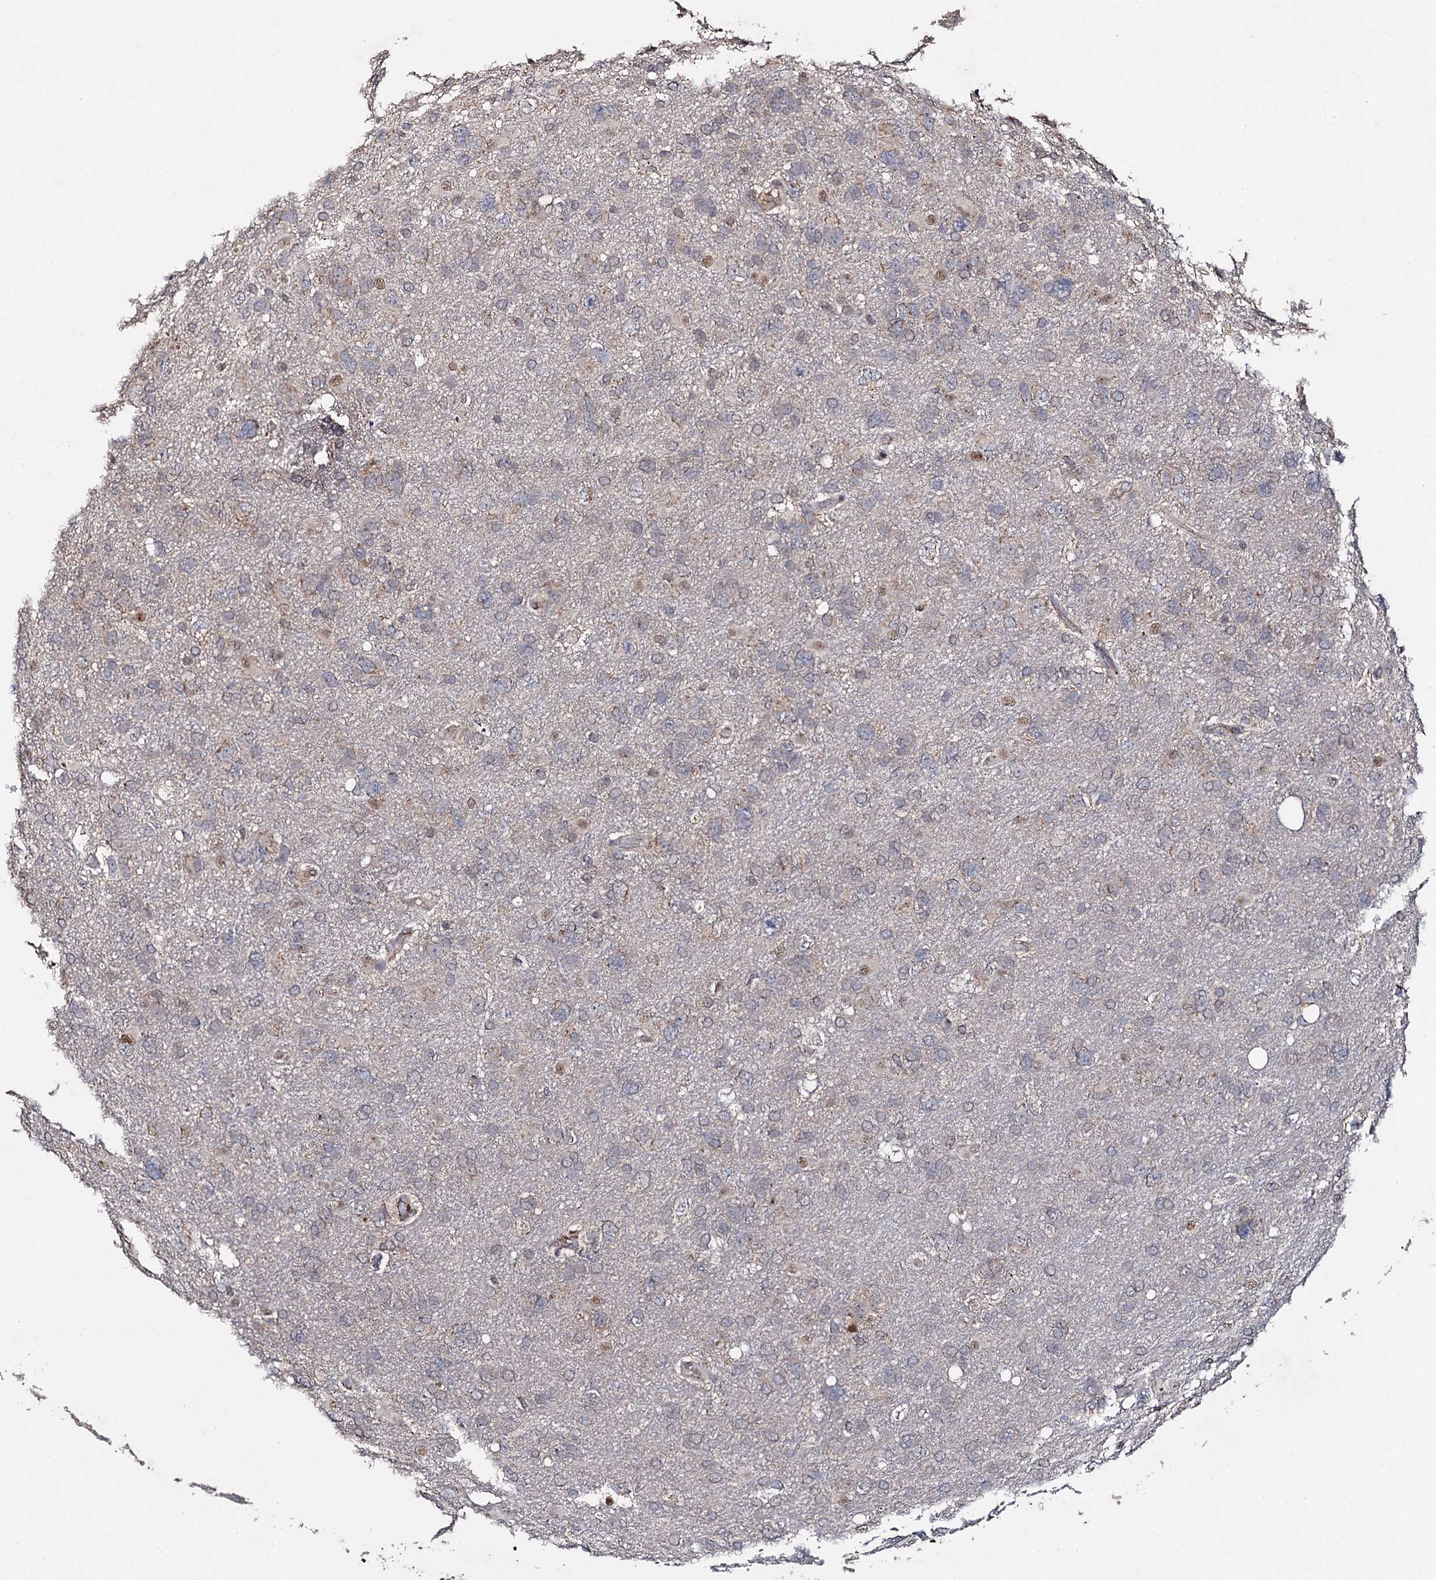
{"staining": {"intensity": "weak", "quantity": "<25%", "location": "nuclear"}, "tissue": "glioma", "cell_type": "Tumor cells", "image_type": "cancer", "snomed": [{"axis": "morphology", "description": "Glioma, malignant, High grade"}, {"axis": "topography", "description": "Brain"}], "caption": "The immunohistochemistry (IHC) photomicrograph has no significant expression in tumor cells of glioma tissue. Nuclei are stained in blue.", "gene": "PPTC7", "patient": {"sex": "male", "age": 61}}